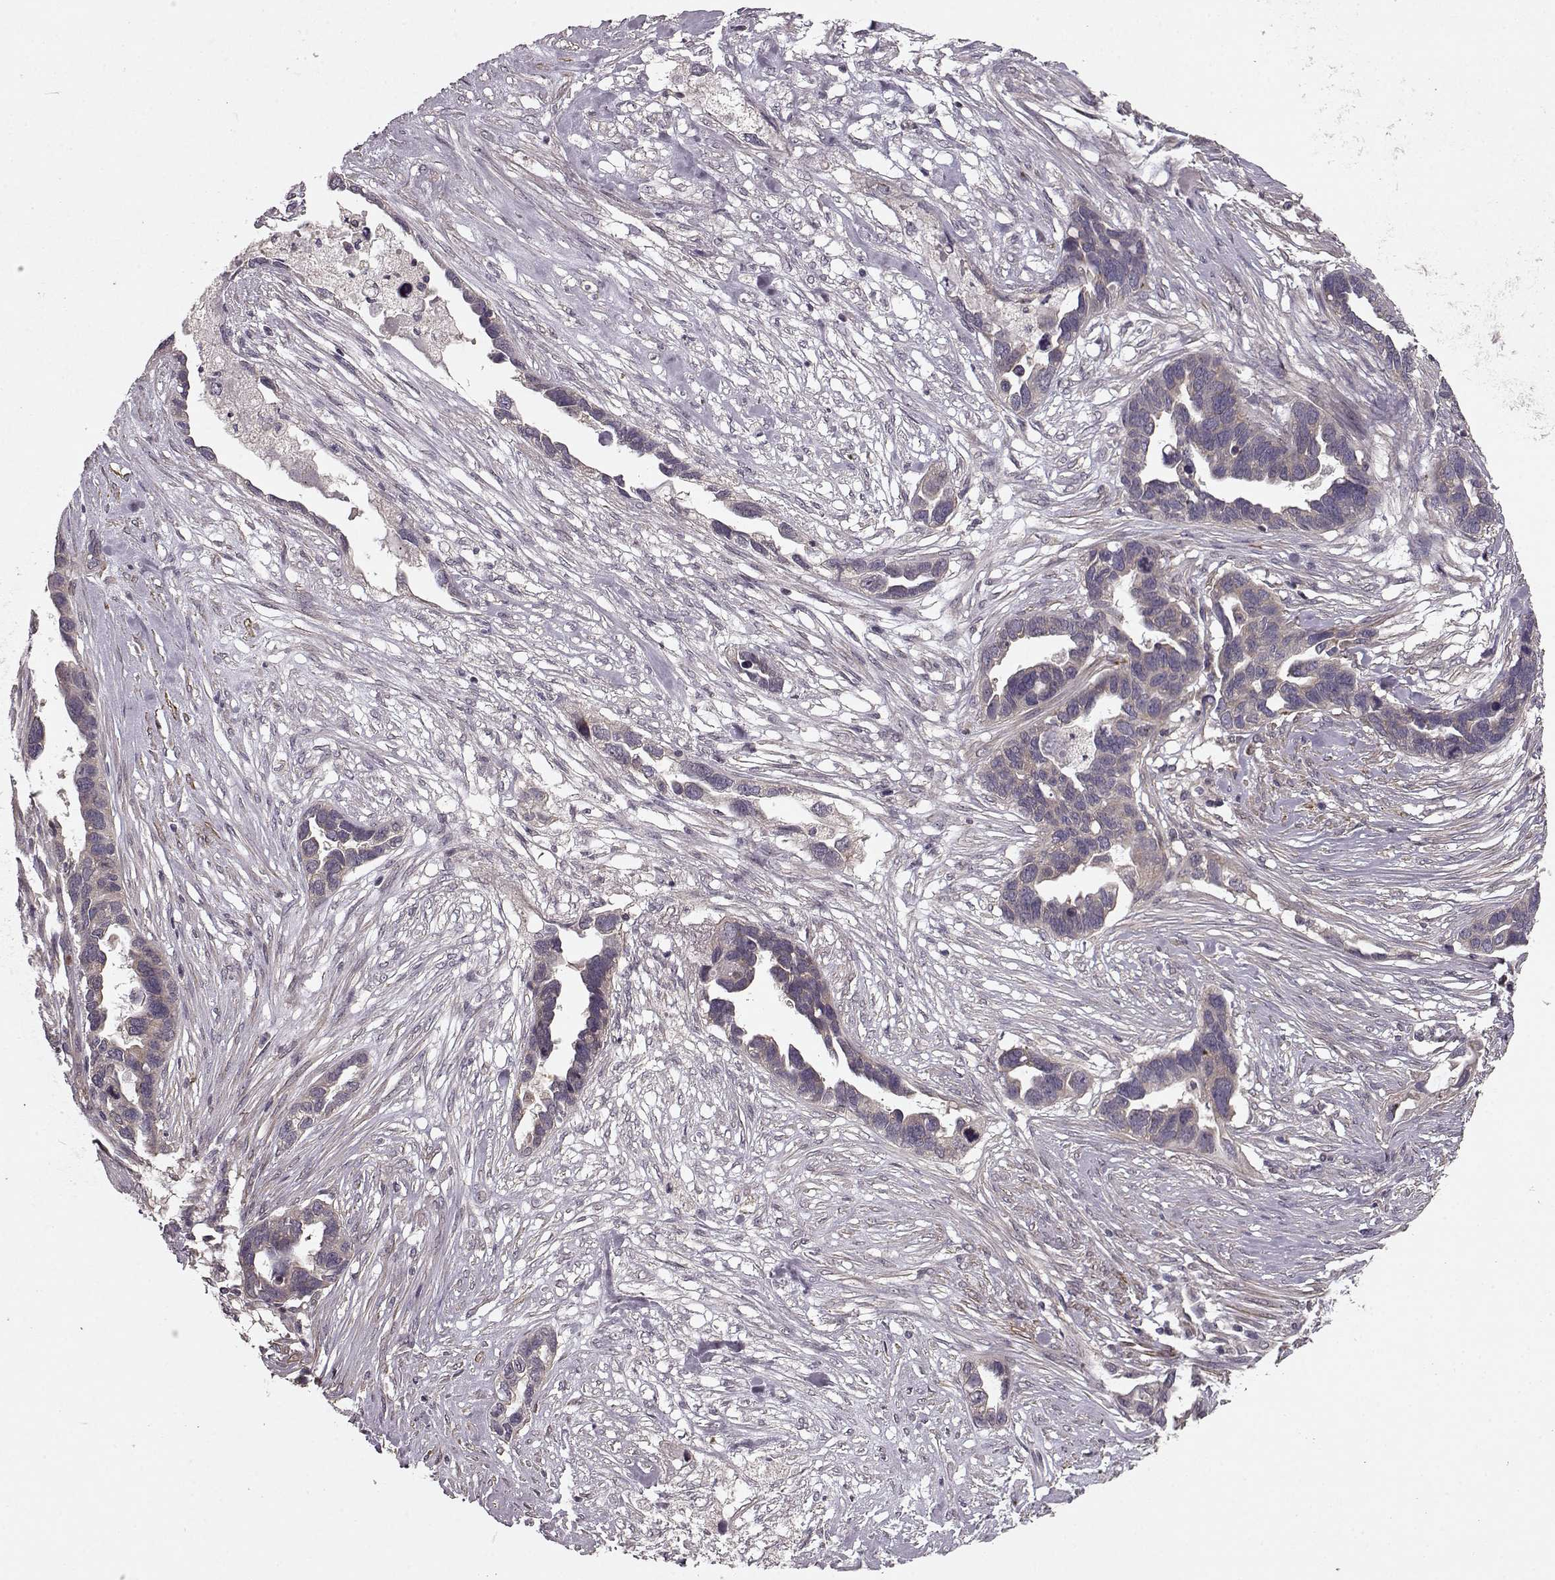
{"staining": {"intensity": "negative", "quantity": "none", "location": "none"}, "tissue": "ovarian cancer", "cell_type": "Tumor cells", "image_type": "cancer", "snomed": [{"axis": "morphology", "description": "Cystadenocarcinoma, serous, NOS"}, {"axis": "topography", "description": "Ovary"}], "caption": "High magnification brightfield microscopy of ovarian serous cystadenocarcinoma stained with DAB (3,3'-diaminobenzidine) (brown) and counterstained with hematoxylin (blue): tumor cells show no significant staining. (Immunohistochemistry, brightfield microscopy, high magnification).", "gene": "SLAIN2", "patient": {"sex": "female", "age": 54}}